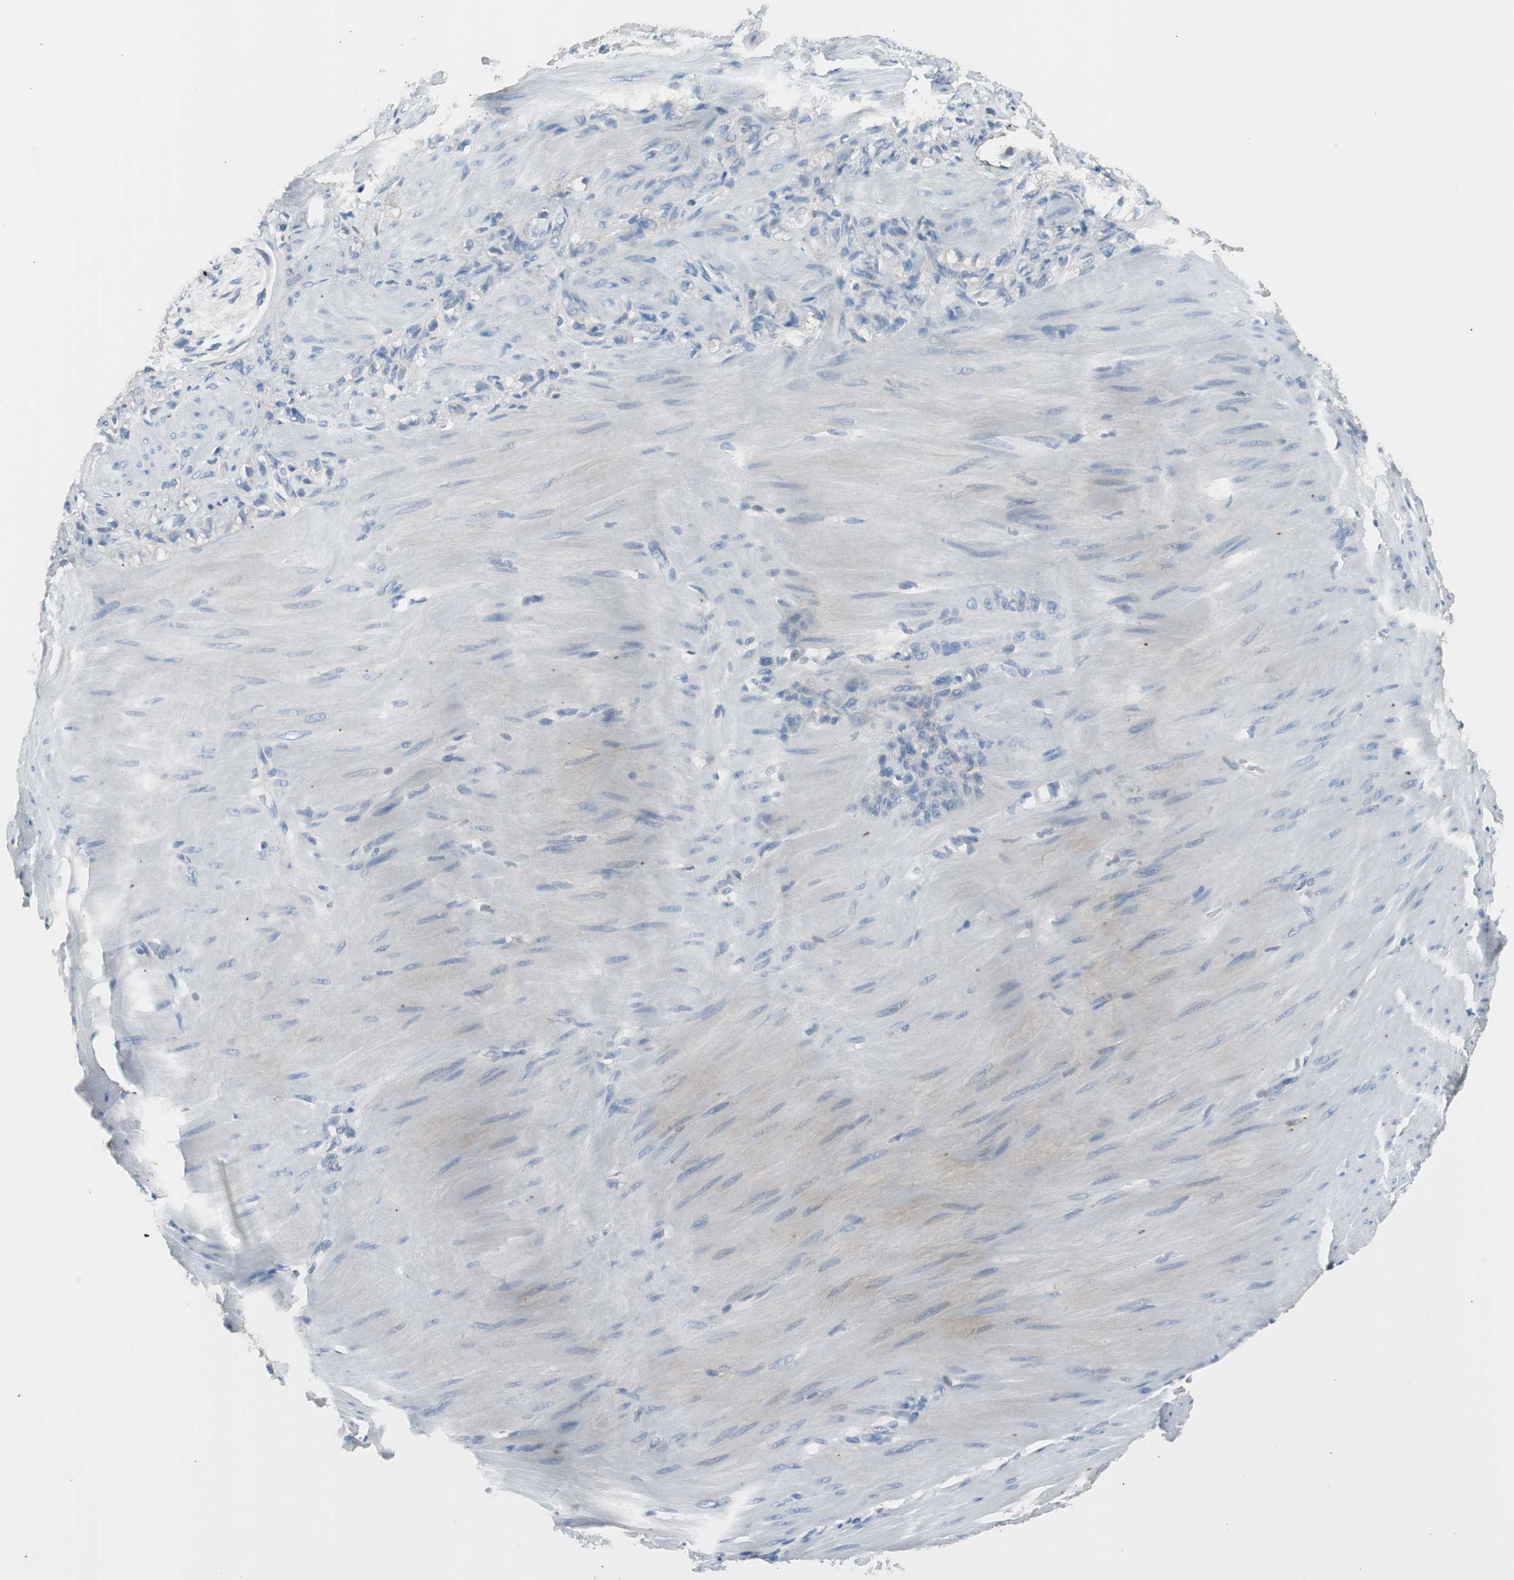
{"staining": {"intensity": "negative", "quantity": "none", "location": "none"}, "tissue": "stomach cancer", "cell_type": "Tumor cells", "image_type": "cancer", "snomed": [{"axis": "morphology", "description": "Adenocarcinoma, NOS"}, {"axis": "topography", "description": "Stomach"}], "caption": "An immunohistochemistry (IHC) histopathology image of stomach cancer (adenocarcinoma) is shown. There is no staining in tumor cells of stomach cancer (adenocarcinoma).", "gene": "SERPINF1", "patient": {"sex": "male", "age": 82}}